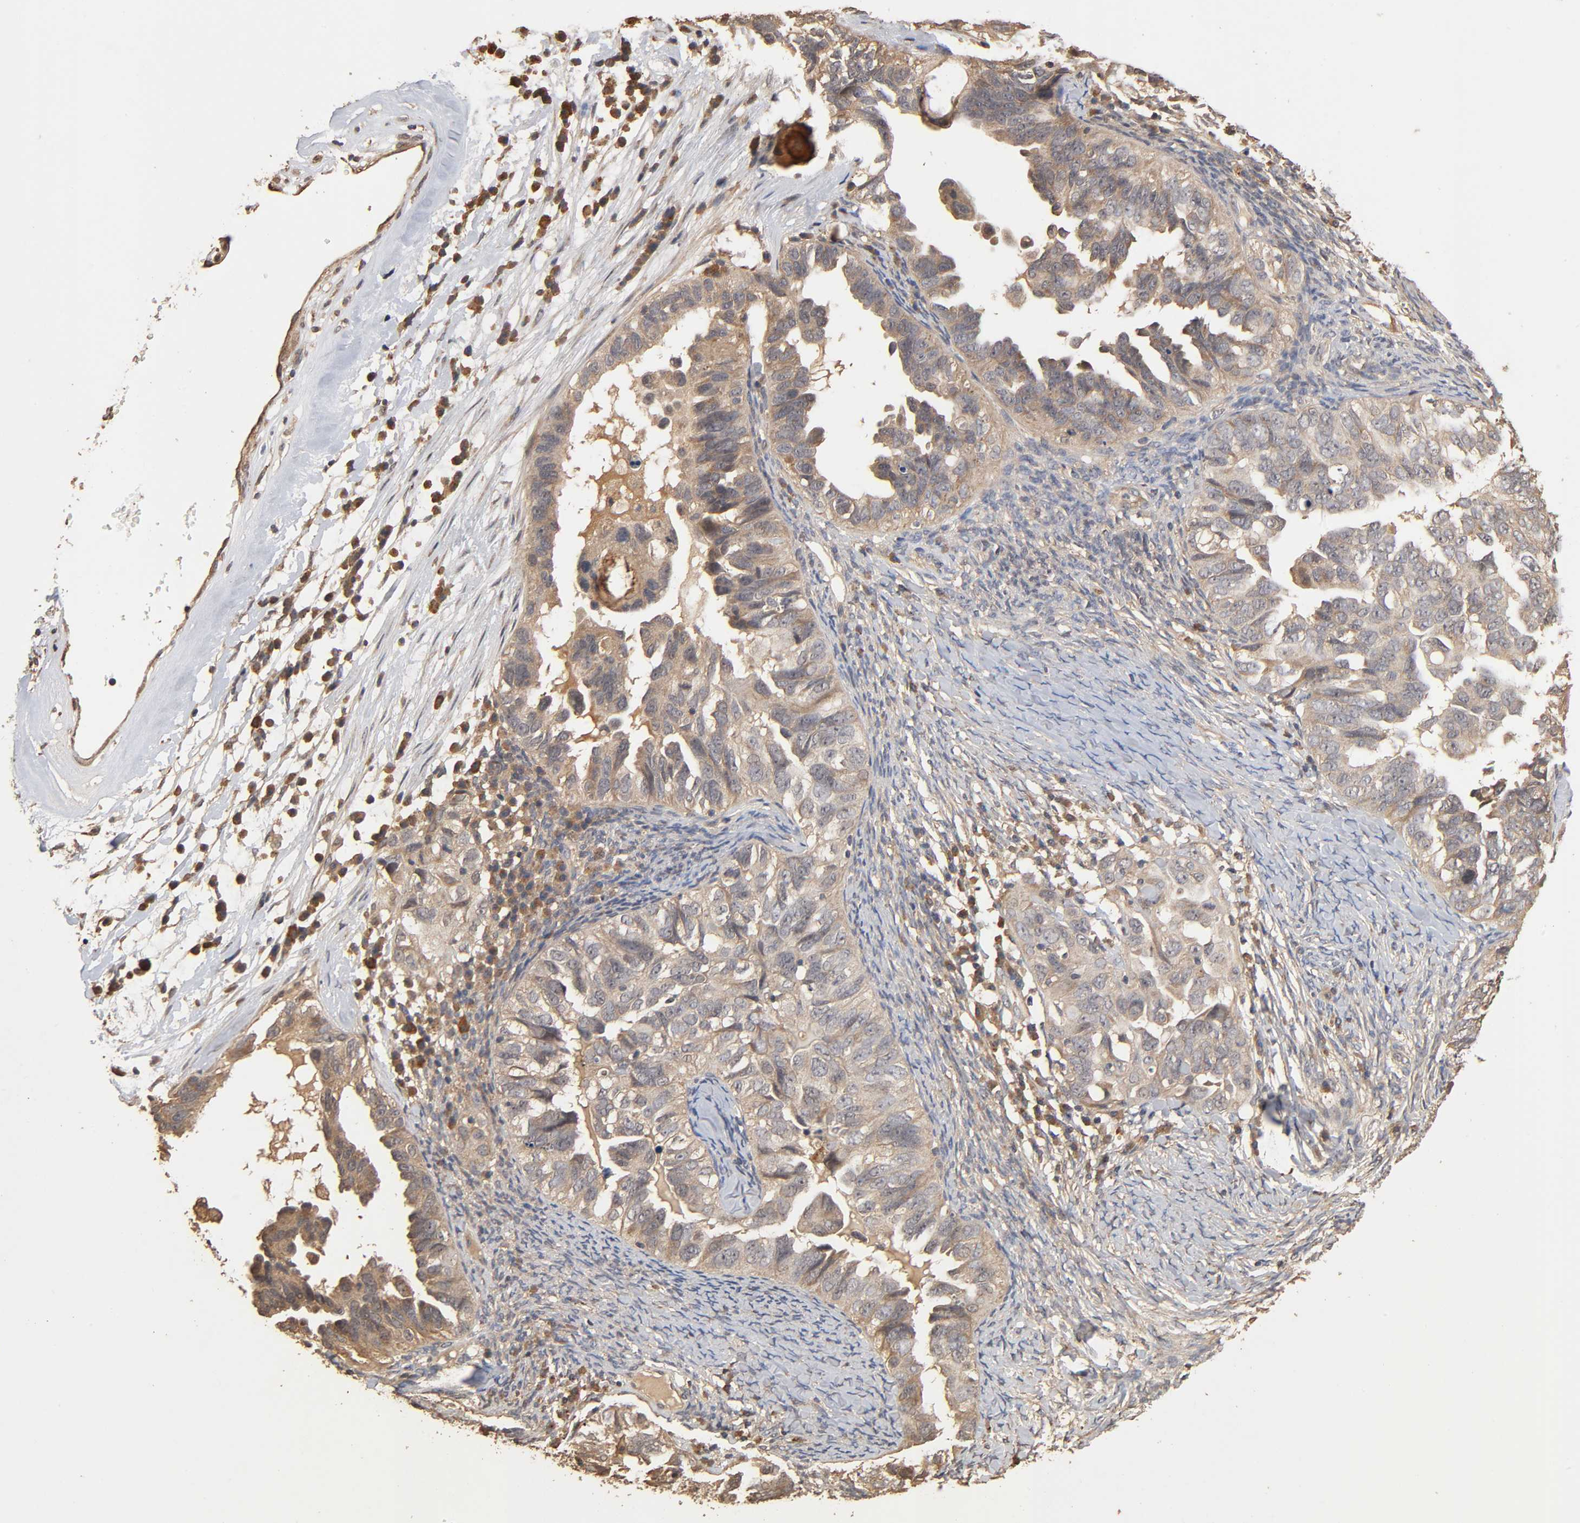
{"staining": {"intensity": "moderate", "quantity": ">75%", "location": "cytoplasmic/membranous"}, "tissue": "ovarian cancer", "cell_type": "Tumor cells", "image_type": "cancer", "snomed": [{"axis": "morphology", "description": "Cystadenocarcinoma, serous, NOS"}, {"axis": "topography", "description": "Ovary"}], "caption": "Ovarian cancer stained for a protein reveals moderate cytoplasmic/membranous positivity in tumor cells.", "gene": "ARHGEF7", "patient": {"sex": "female", "age": 82}}